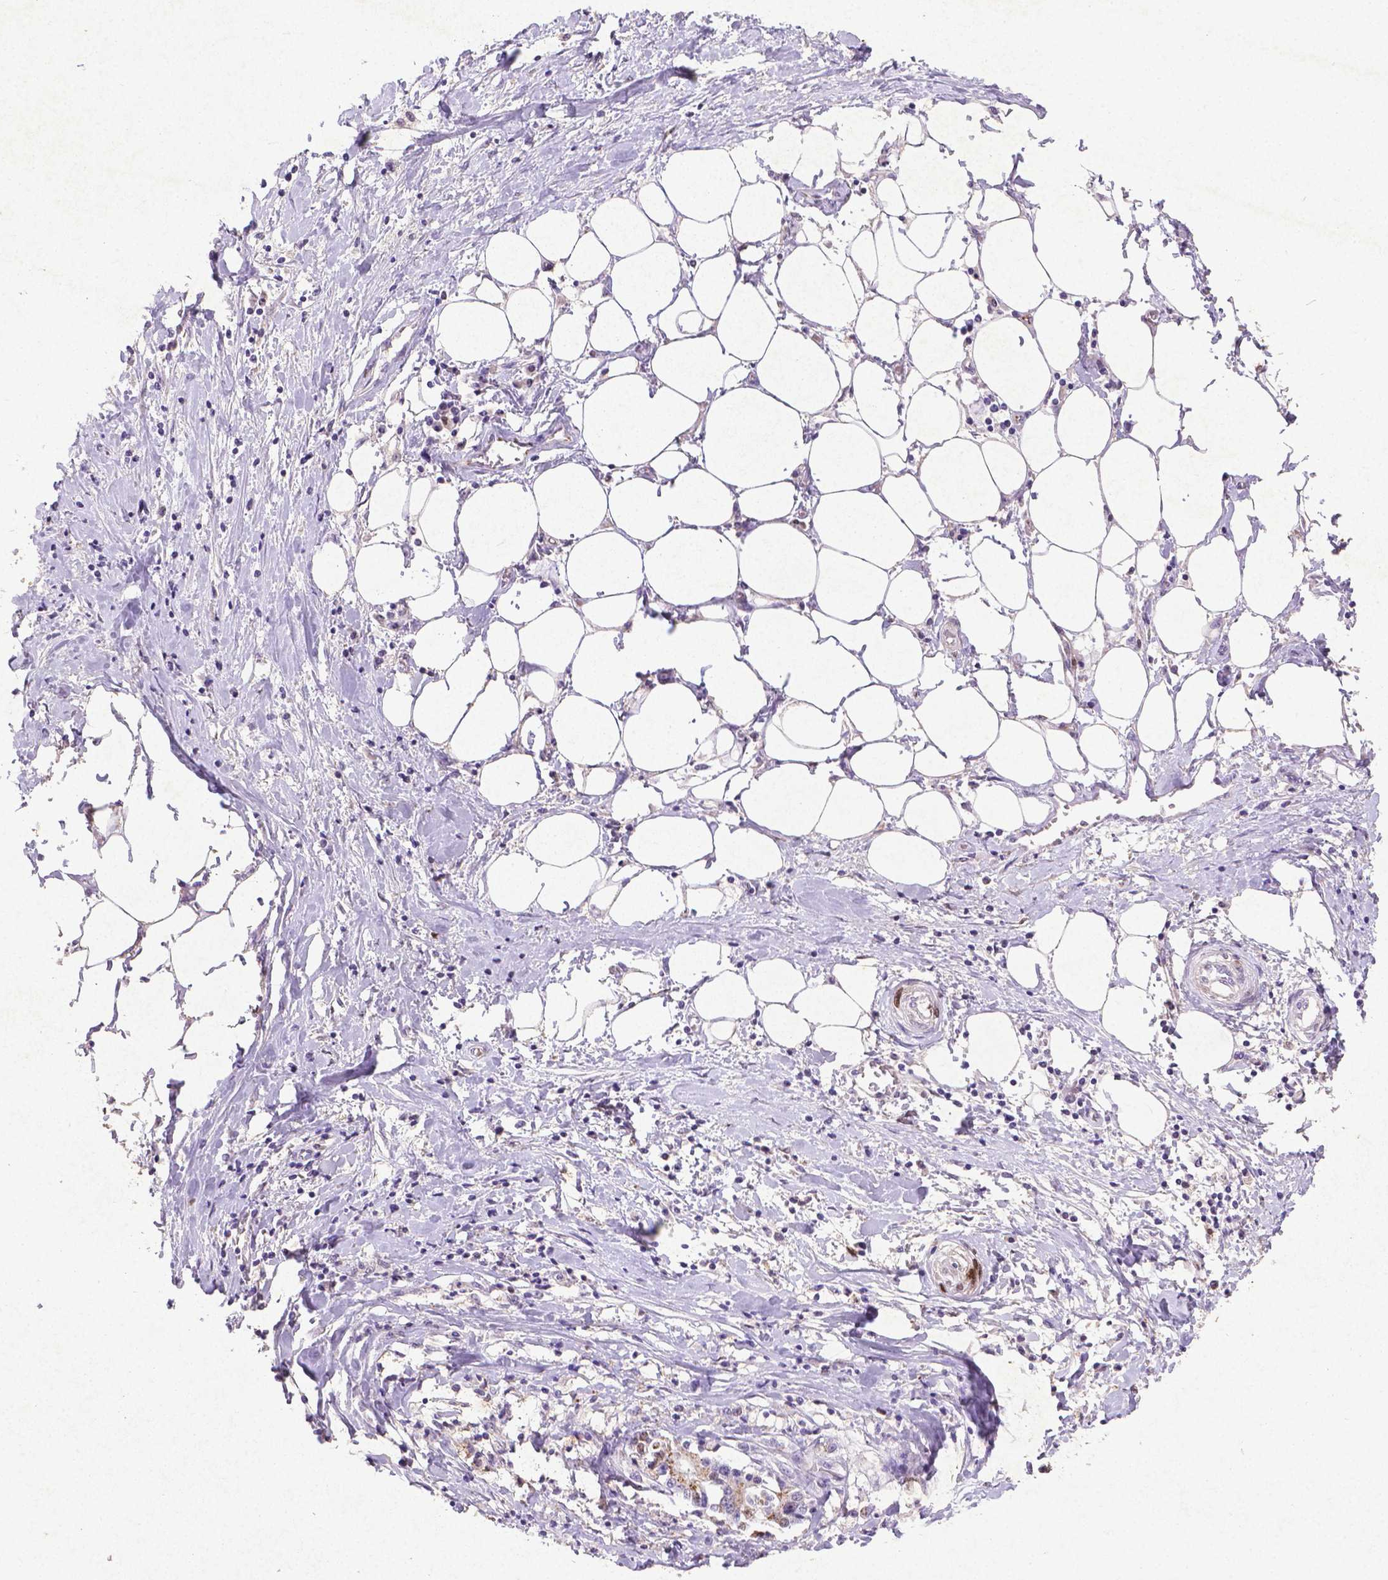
{"staining": {"intensity": "moderate", "quantity": ">75%", "location": "cytoplasmic/membranous,nuclear"}, "tissue": "stomach cancer", "cell_type": "Tumor cells", "image_type": "cancer", "snomed": [{"axis": "morphology", "description": "Adenocarcinoma, NOS"}, {"axis": "topography", "description": "Stomach, upper"}], "caption": "The image shows a brown stain indicating the presence of a protein in the cytoplasmic/membranous and nuclear of tumor cells in stomach cancer (adenocarcinoma).", "gene": "CDKN1A", "patient": {"sex": "male", "age": 68}}